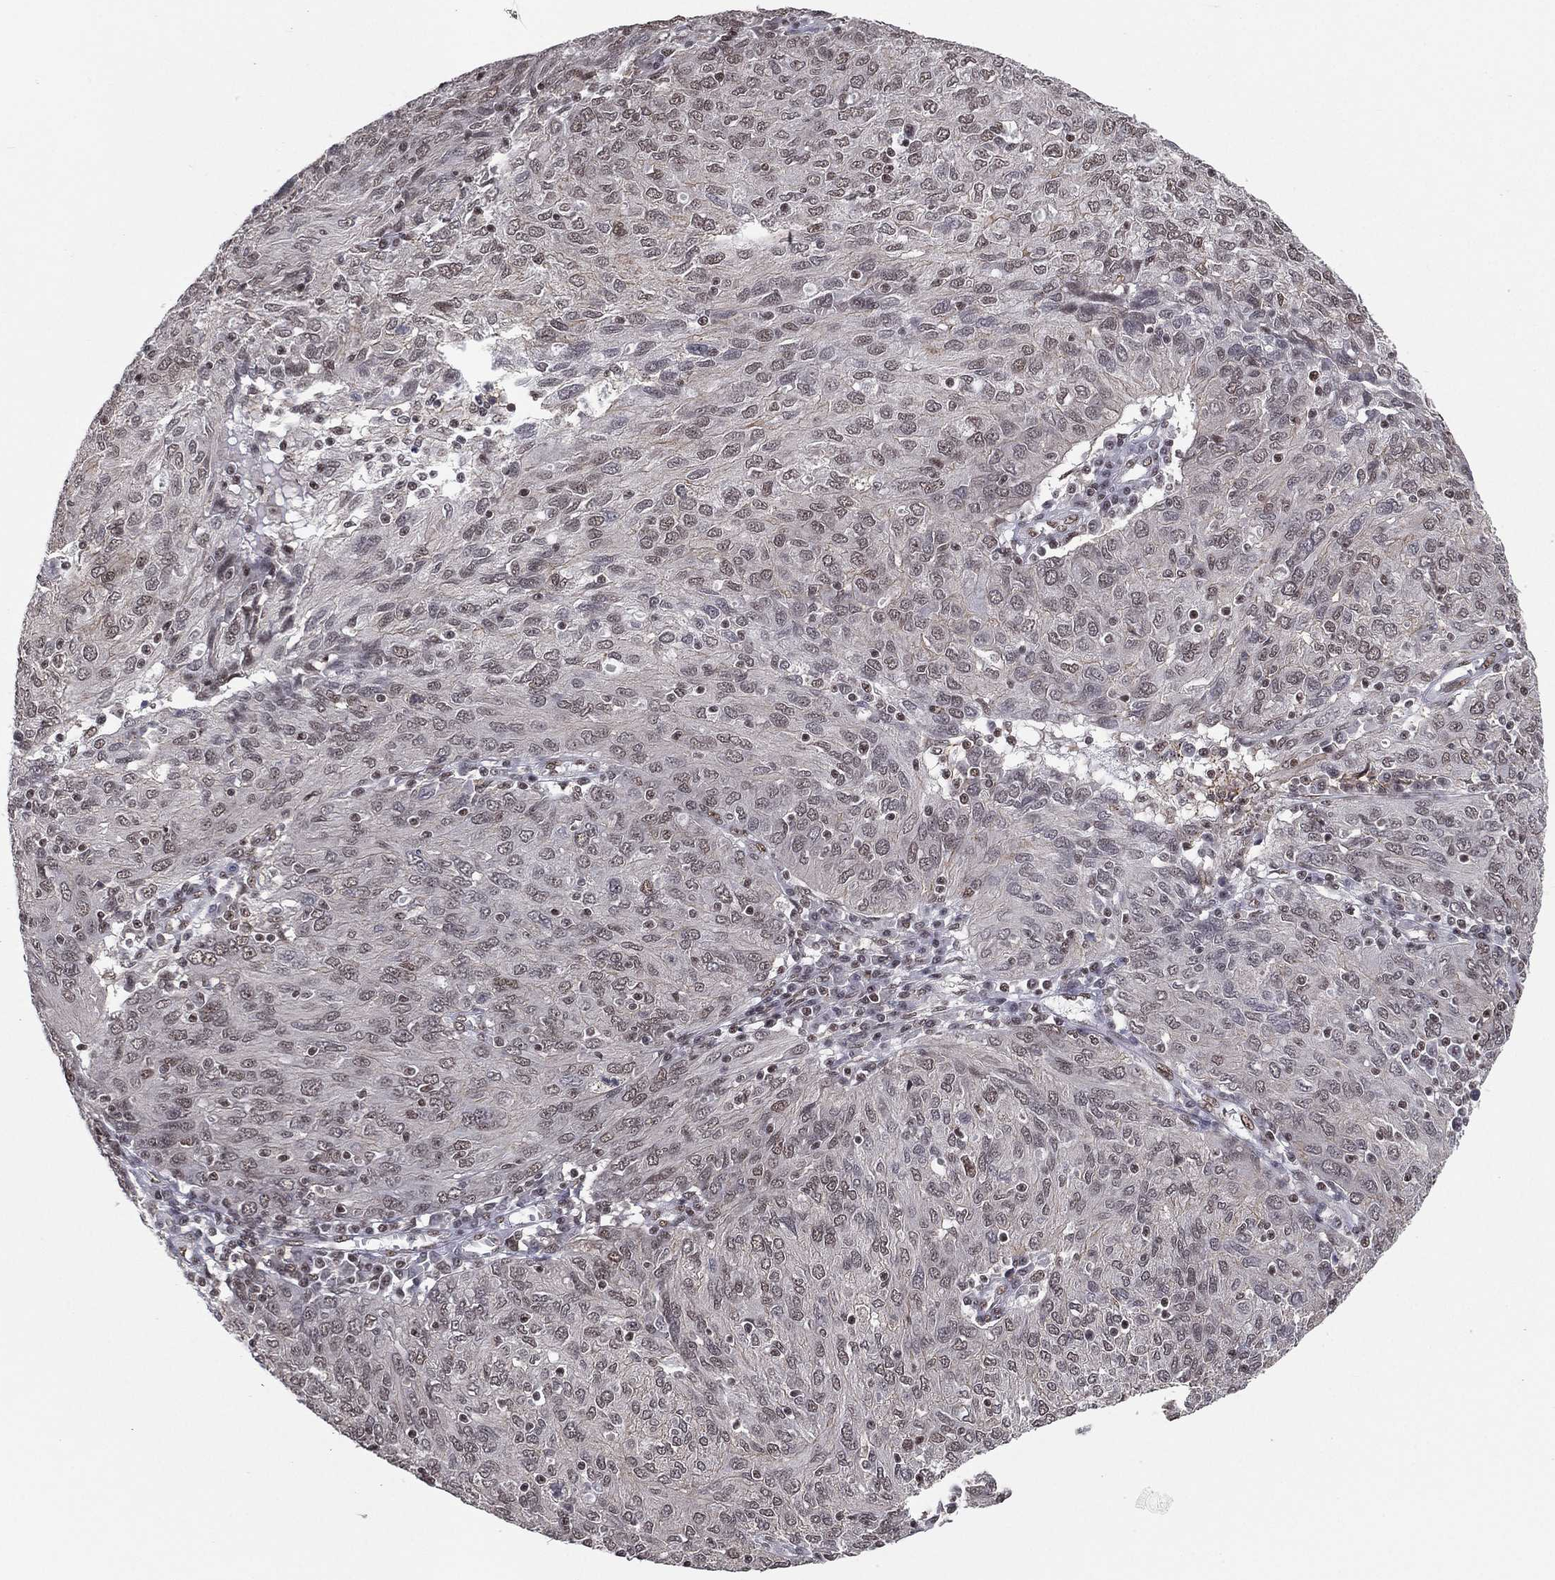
{"staining": {"intensity": "weak", "quantity": "25%-75%", "location": "nuclear"}, "tissue": "ovarian cancer", "cell_type": "Tumor cells", "image_type": "cancer", "snomed": [{"axis": "morphology", "description": "Carcinoma, endometroid"}, {"axis": "topography", "description": "Ovary"}], "caption": "Protein analysis of ovarian endometroid carcinoma tissue exhibits weak nuclear staining in about 25%-75% of tumor cells.", "gene": "GPALPP1", "patient": {"sex": "female", "age": 50}}